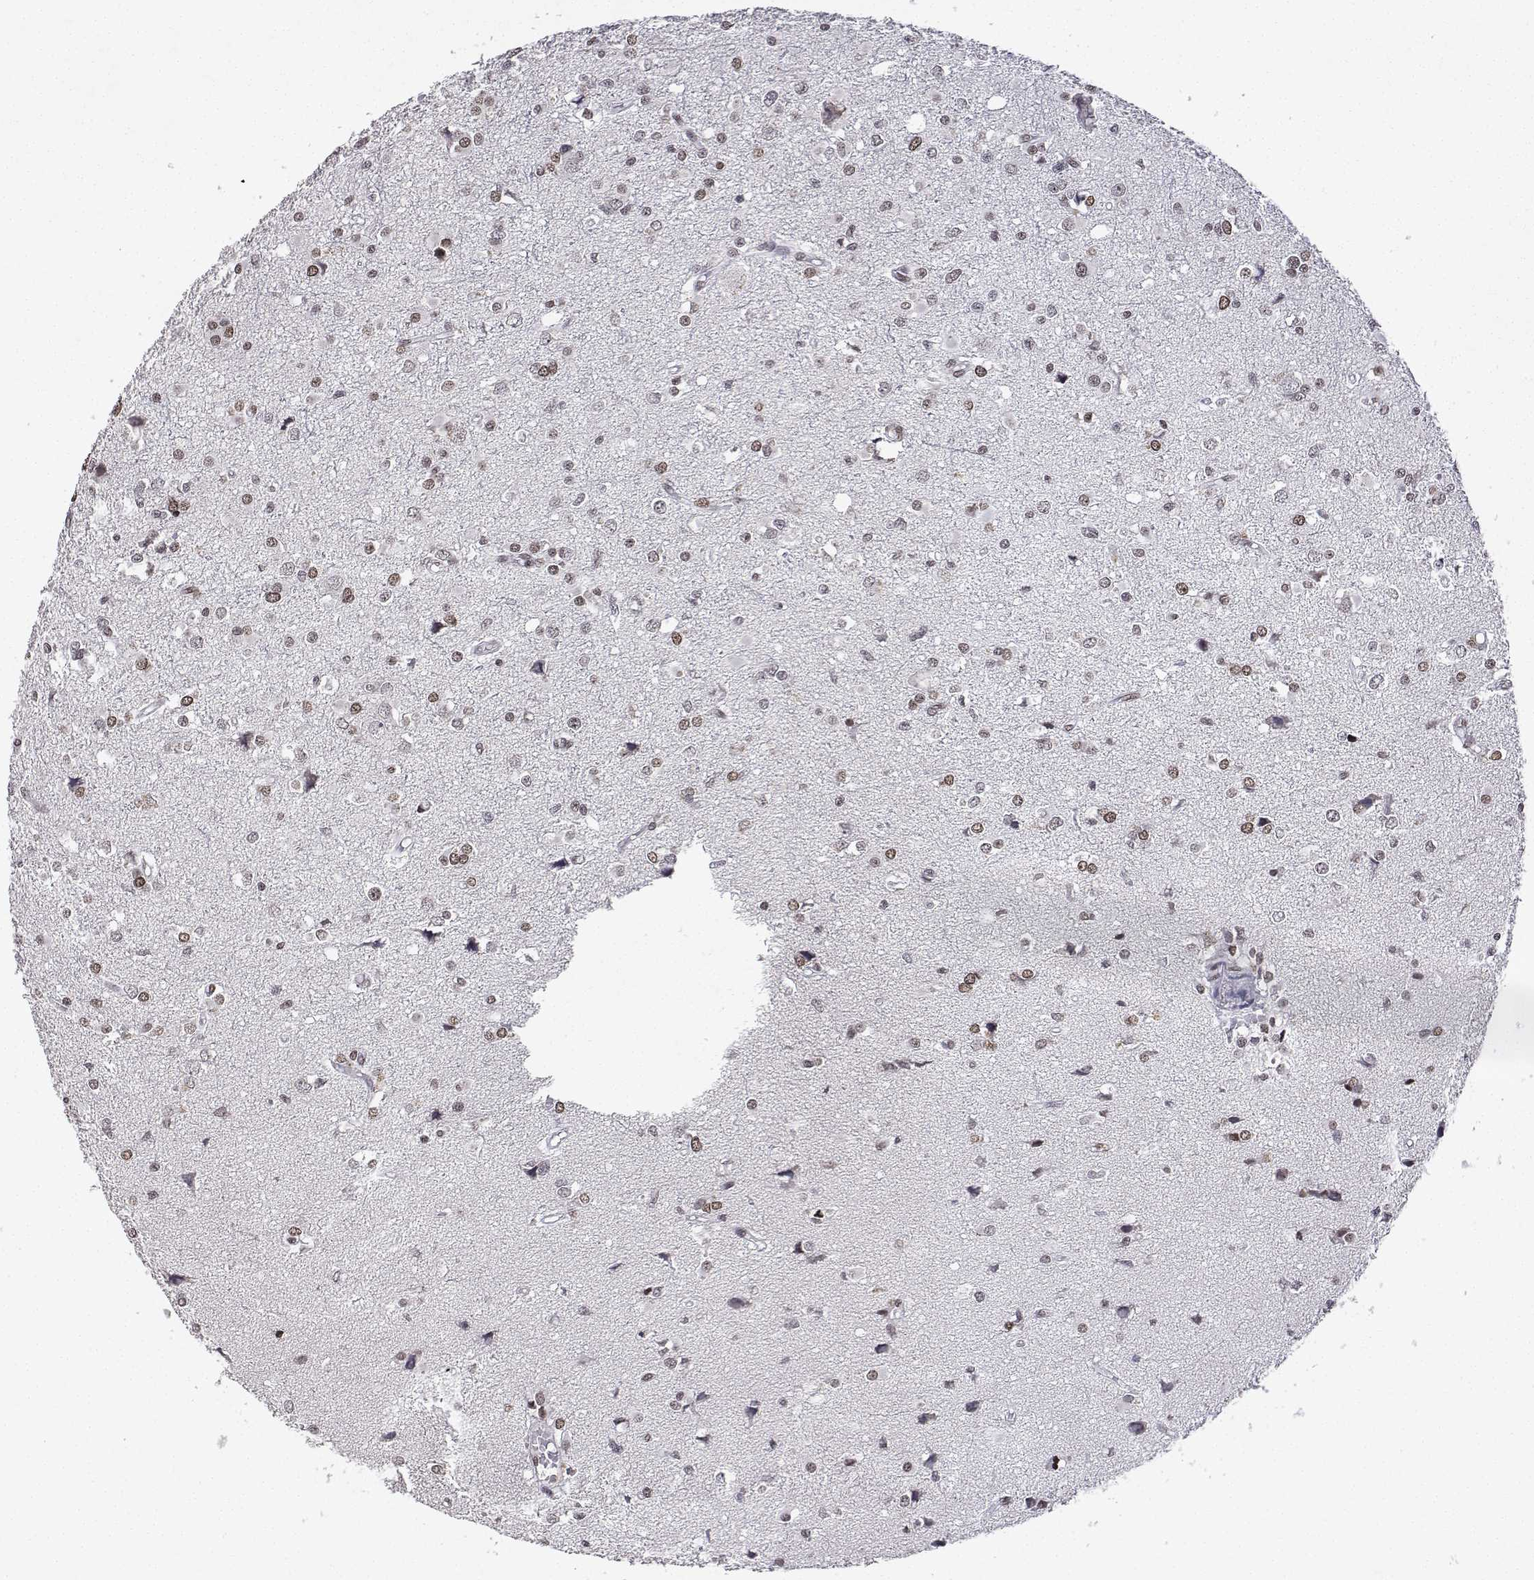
{"staining": {"intensity": "weak", "quantity": "25%-75%", "location": "nuclear"}, "tissue": "glioma", "cell_type": "Tumor cells", "image_type": "cancer", "snomed": [{"axis": "morphology", "description": "Glioma, malignant, High grade"}, {"axis": "topography", "description": "Brain"}], "caption": "Immunohistochemical staining of high-grade glioma (malignant) exhibits weak nuclear protein staining in about 25%-75% of tumor cells.", "gene": "XPC", "patient": {"sex": "male", "age": 54}}